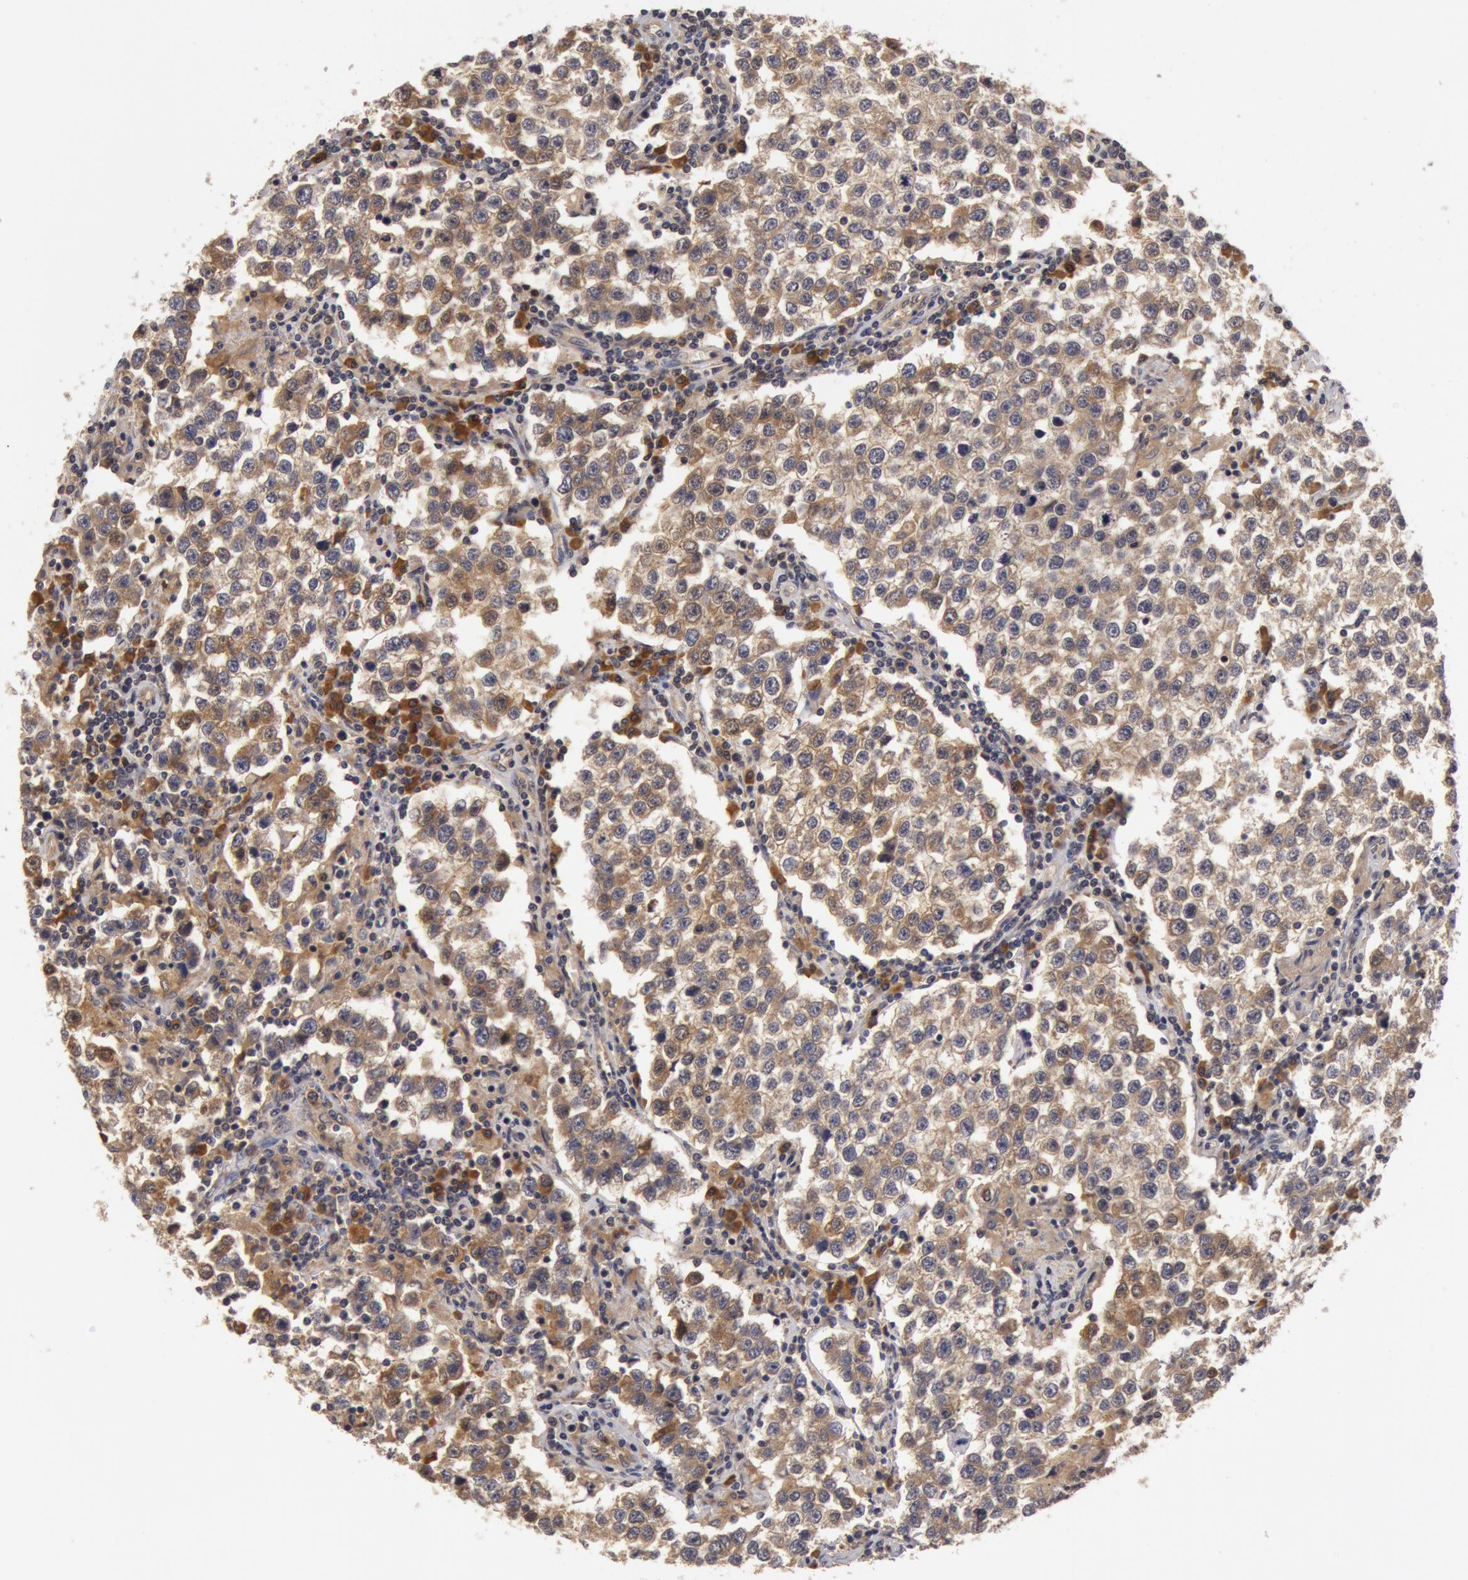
{"staining": {"intensity": "moderate", "quantity": ">75%", "location": "cytoplasmic/membranous"}, "tissue": "testis cancer", "cell_type": "Tumor cells", "image_type": "cancer", "snomed": [{"axis": "morphology", "description": "Seminoma, NOS"}, {"axis": "topography", "description": "Testis"}], "caption": "Brown immunohistochemical staining in testis cancer (seminoma) demonstrates moderate cytoplasmic/membranous expression in approximately >75% of tumor cells.", "gene": "BCHE", "patient": {"sex": "male", "age": 36}}